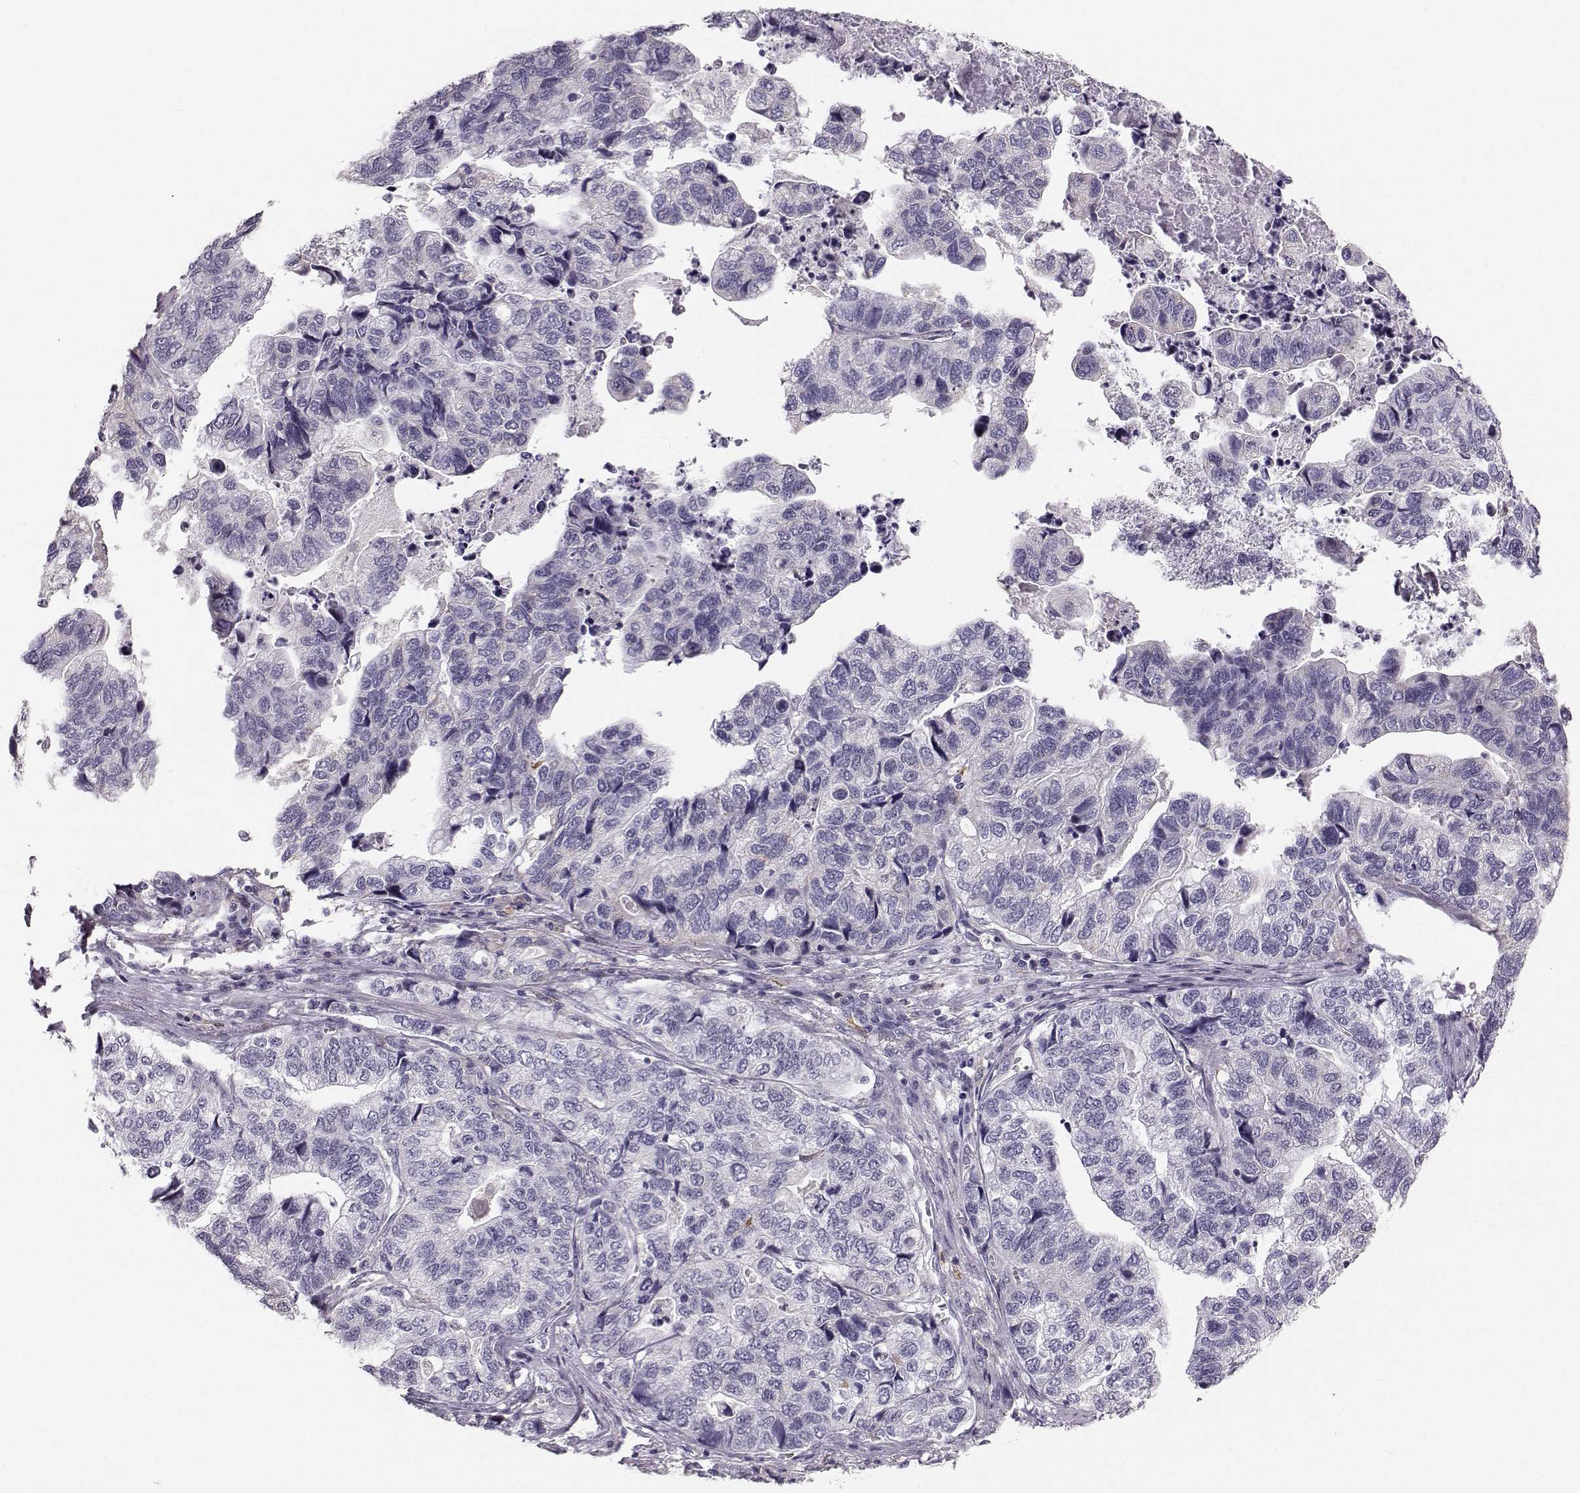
{"staining": {"intensity": "negative", "quantity": "none", "location": "none"}, "tissue": "stomach cancer", "cell_type": "Tumor cells", "image_type": "cancer", "snomed": [{"axis": "morphology", "description": "Adenocarcinoma, NOS"}, {"axis": "topography", "description": "Stomach, upper"}], "caption": "Immunohistochemical staining of stomach cancer (adenocarcinoma) exhibits no significant expression in tumor cells.", "gene": "RUNDC3A", "patient": {"sex": "female", "age": 67}}